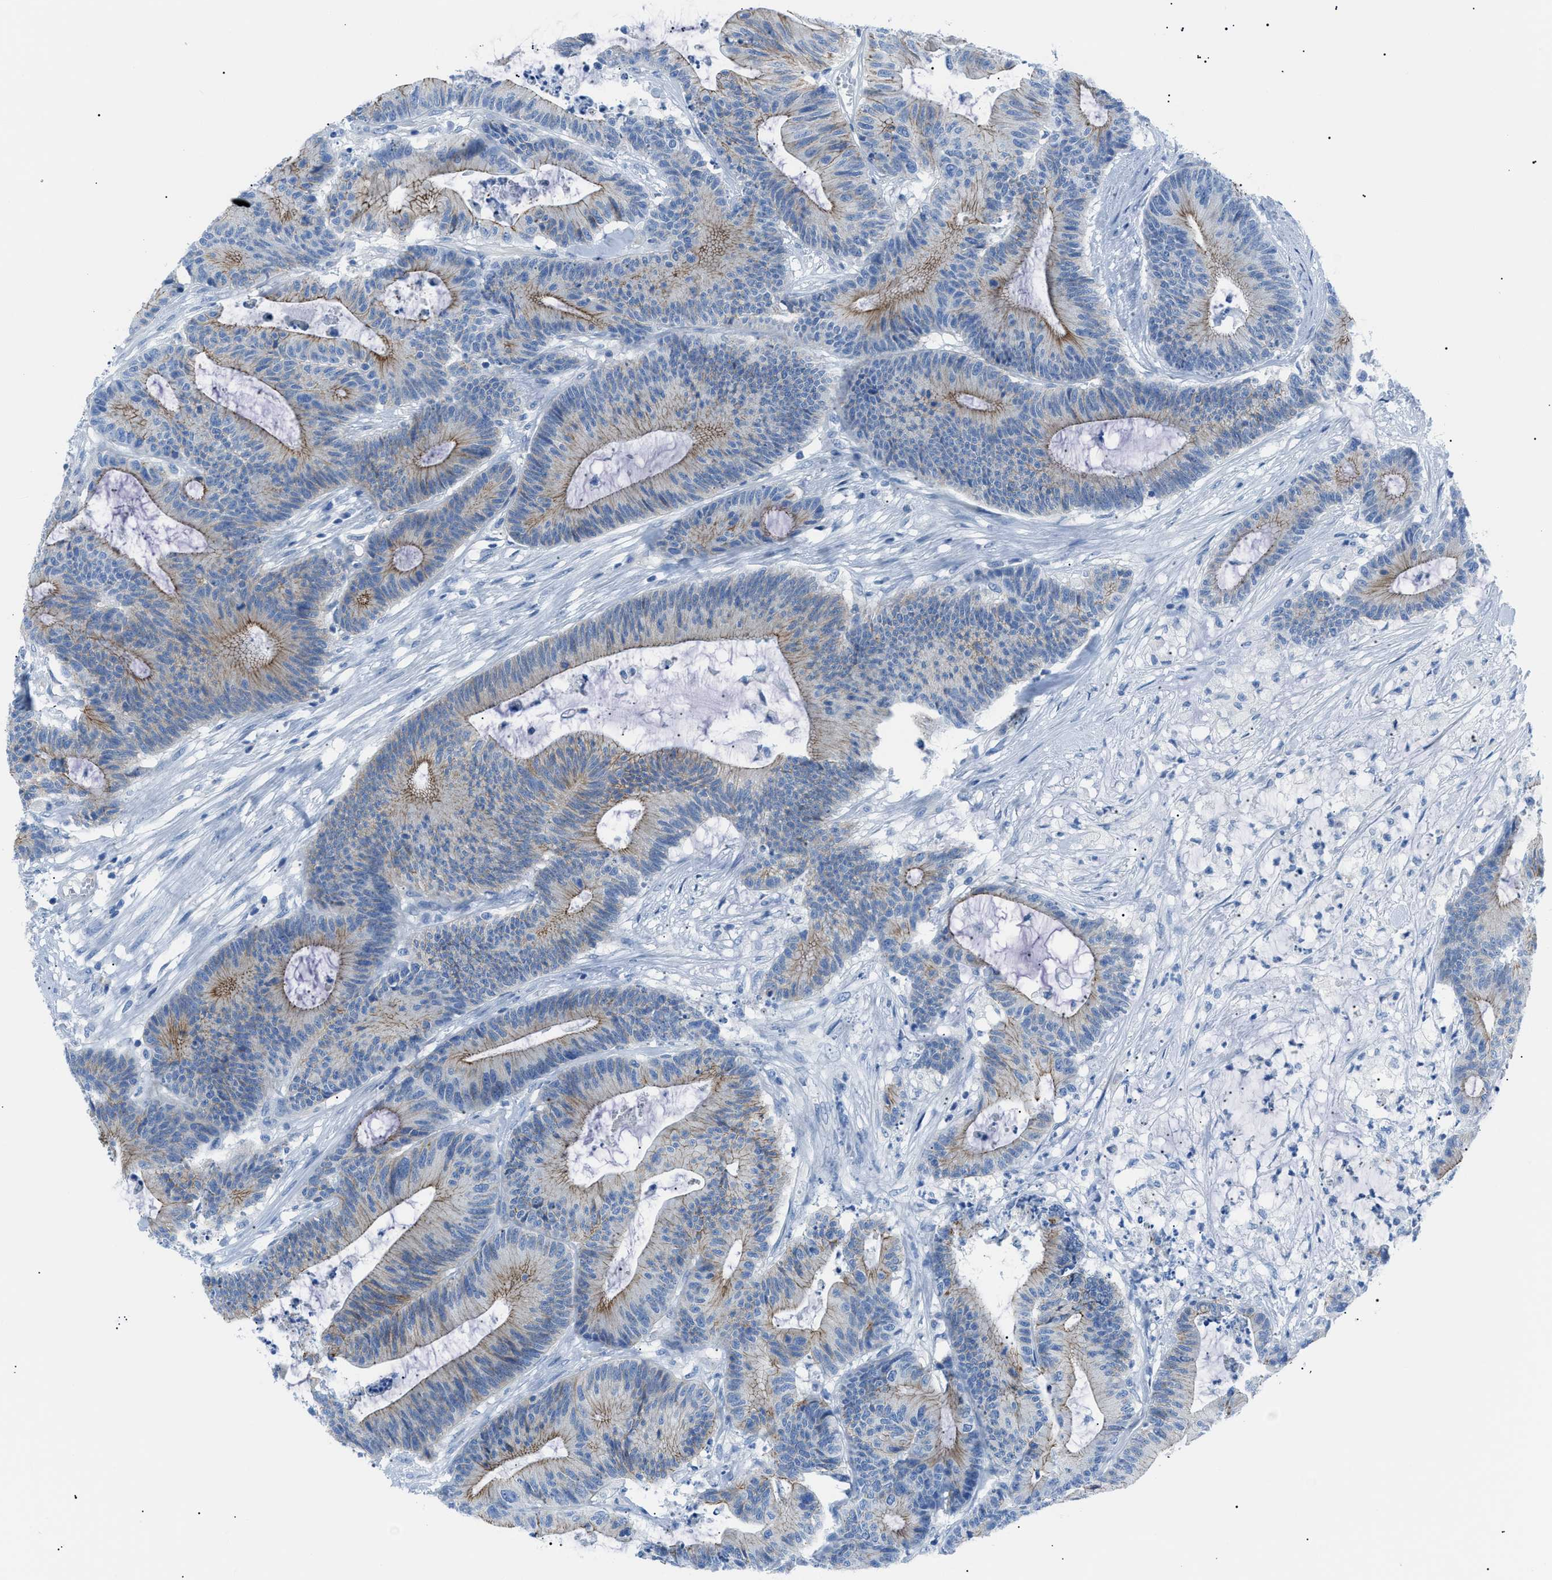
{"staining": {"intensity": "weak", "quantity": "25%-75%", "location": "cytoplasmic/membranous"}, "tissue": "colorectal cancer", "cell_type": "Tumor cells", "image_type": "cancer", "snomed": [{"axis": "morphology", "description": "Adenocarcinoma, NOS"}, {"axis": "topography", "description": "Colon"}], "caption": "Approximately 25%-75% of tumor cells in colorectal cancer exhibit weak cytoplasmic/membranous protein expression as visualized by brown immunohistochemical staining.", "gene": "ZDHHC24", "patient": {"sex": "female", "age": 84}}